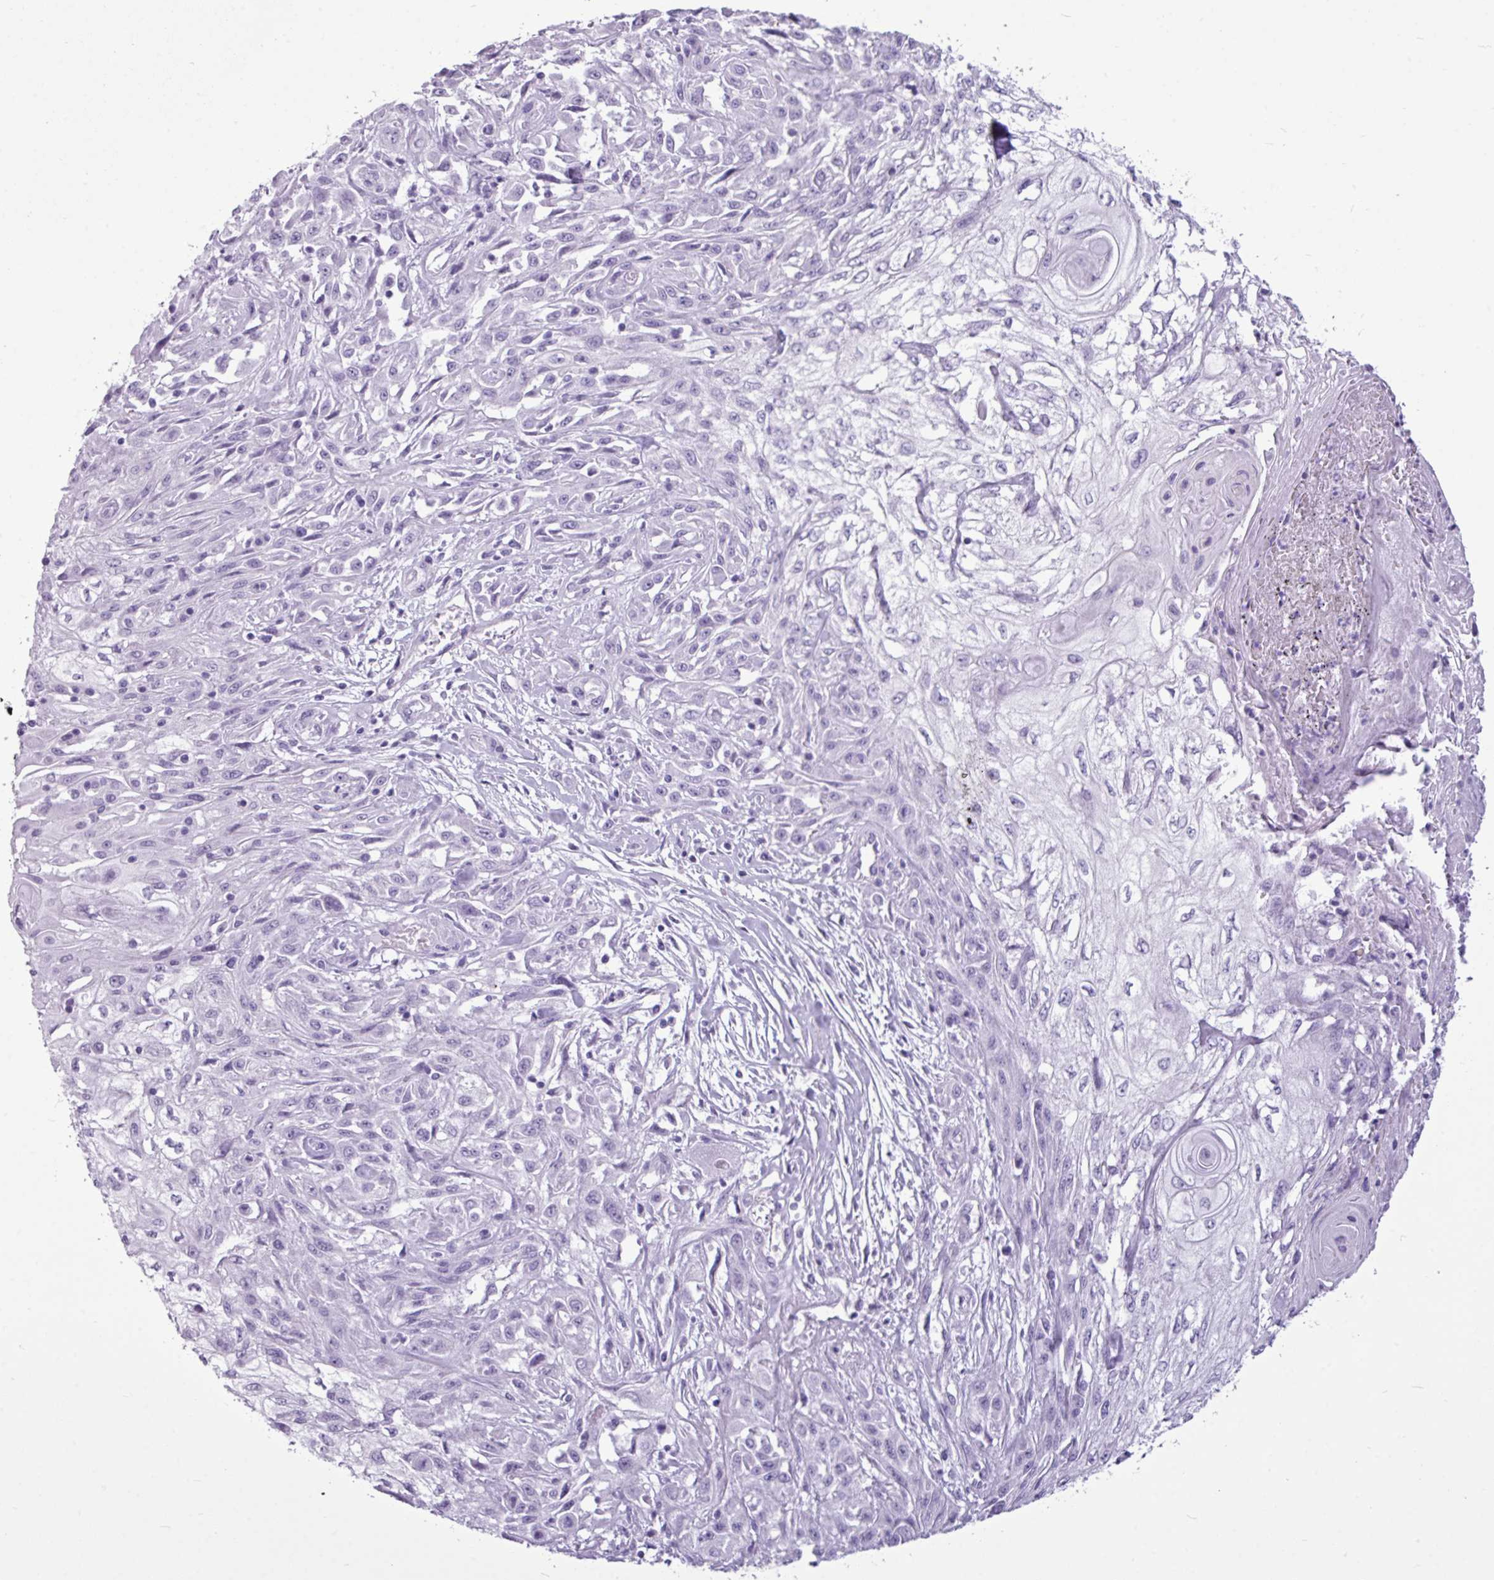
{"staining": {"intensity": "negative", "quantity": "none", "location": "none"}, "tissue": "skin cancer", "cell_type": "Tumor cells", "image_type": "cancer", "snomed": [{"axis": "morphology", "description": "Squamous cell carcinoma, NOS"}, {"axis": "morphology", "description": "Squamous cell carcinoma, metastatic, NOS"}, {"axis": "topography", "description": "Skin"}, {"axis": "topography", "description": "Lymph node"}], "caption": "A high-resolution image shows immunohistochemistry (IHC) staining of skin cancer, which exhibits no significant positivity in tumor cells. (IHC, brightfield microscopy, high magnification).", "gene": "AMY1B", "patient": {"sex": "male", "age": 75}}